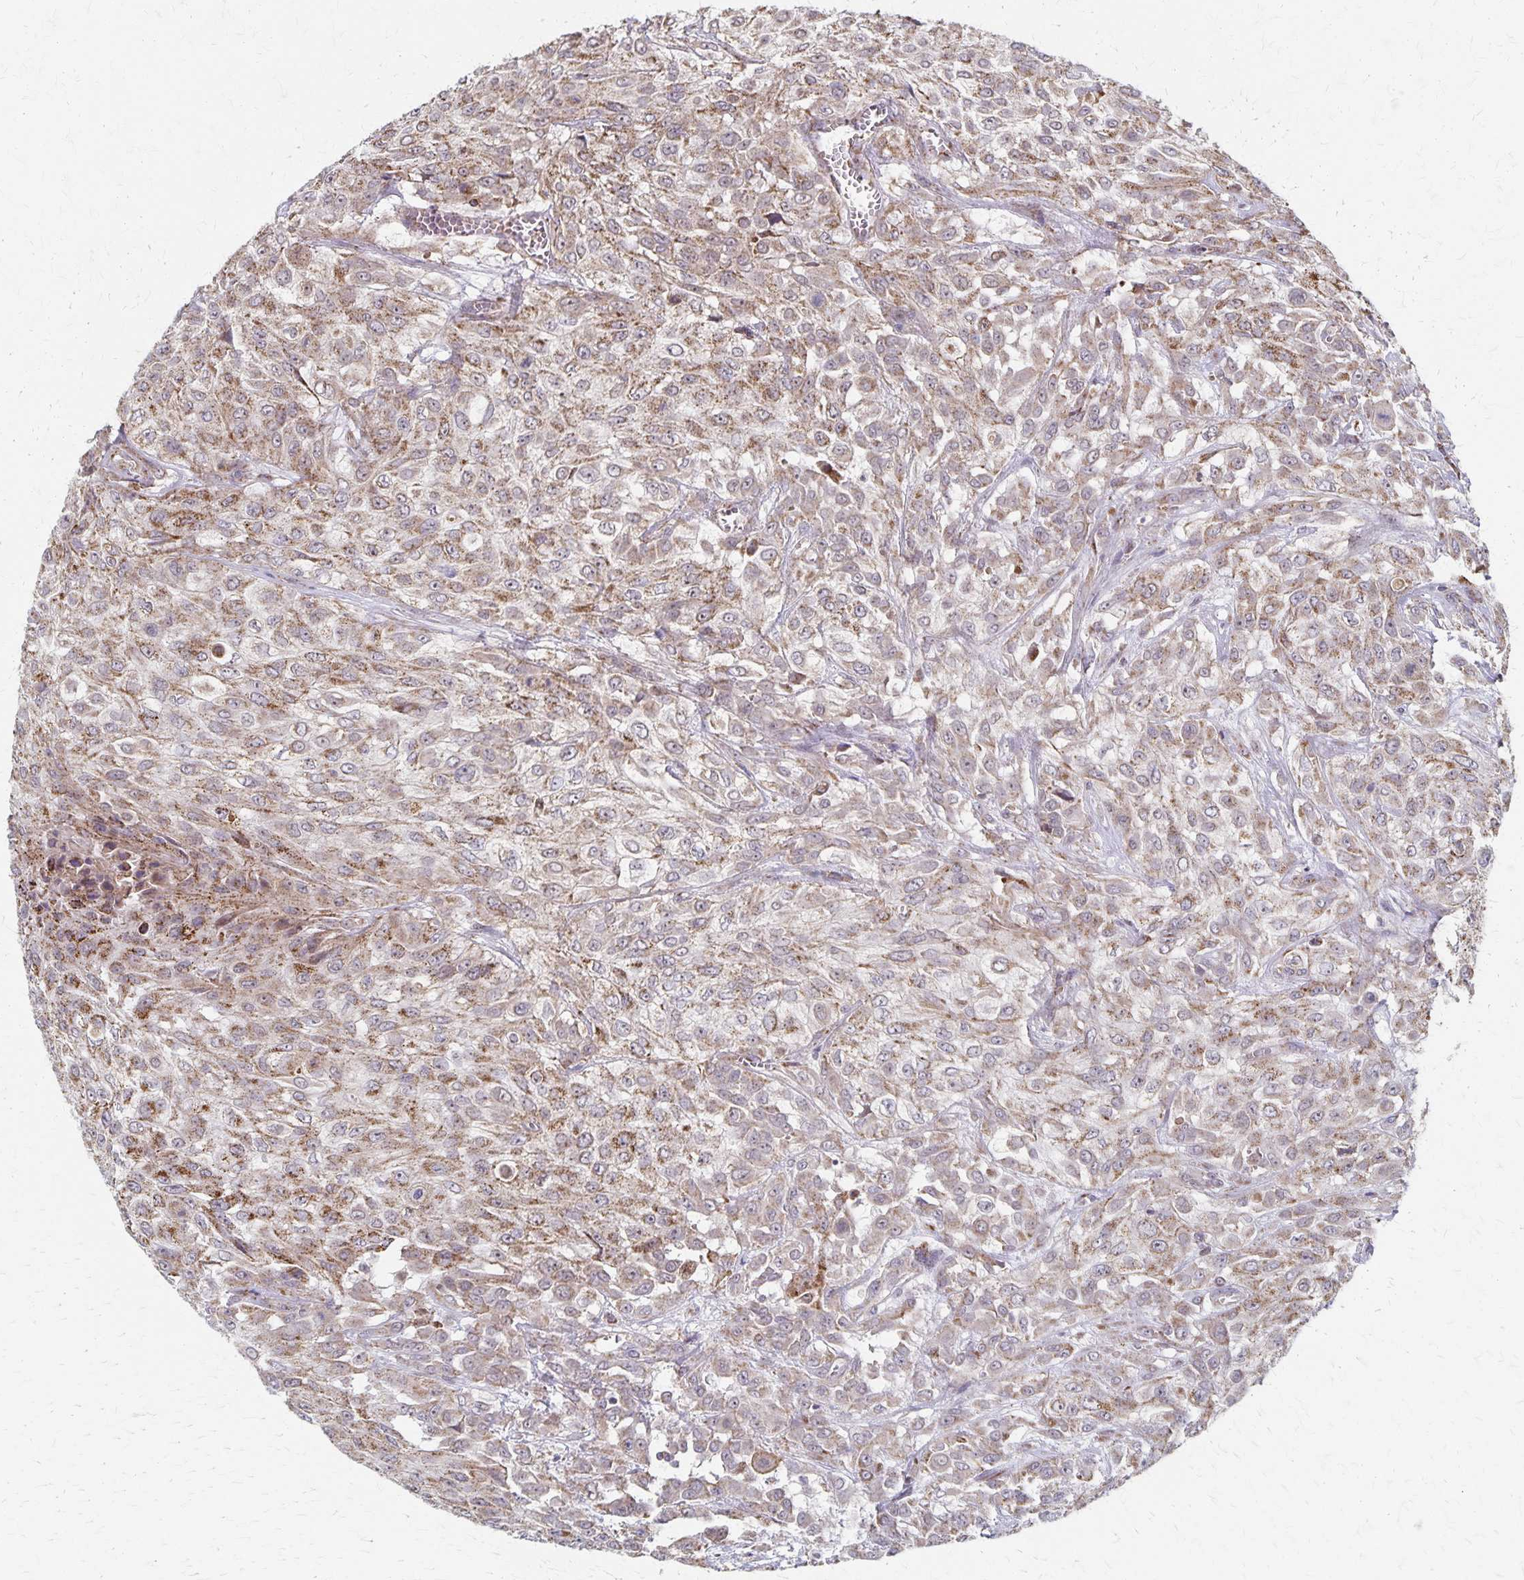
{"staining": {"intensity": "moderate", "quantity": ">75%", "location": "cytoplasmic/membranous"}, "tissue": "urothelial cancer", "cell_type": "Tumor cells", "image_type": "cancer", "snomed": [{"axis": "morphology", "description": "Urothelial carcinoma, High grade"}, {"axis": "topography", "description": "Urinary bladder"}], "caption": "High-grade urothelial carcinoma stained for a protein demonstrates moderate cytoplasmic/membranous positivity in tumor cells.", "gene": "DYRK4", "patient": {"sex": "male", "age": 57}}